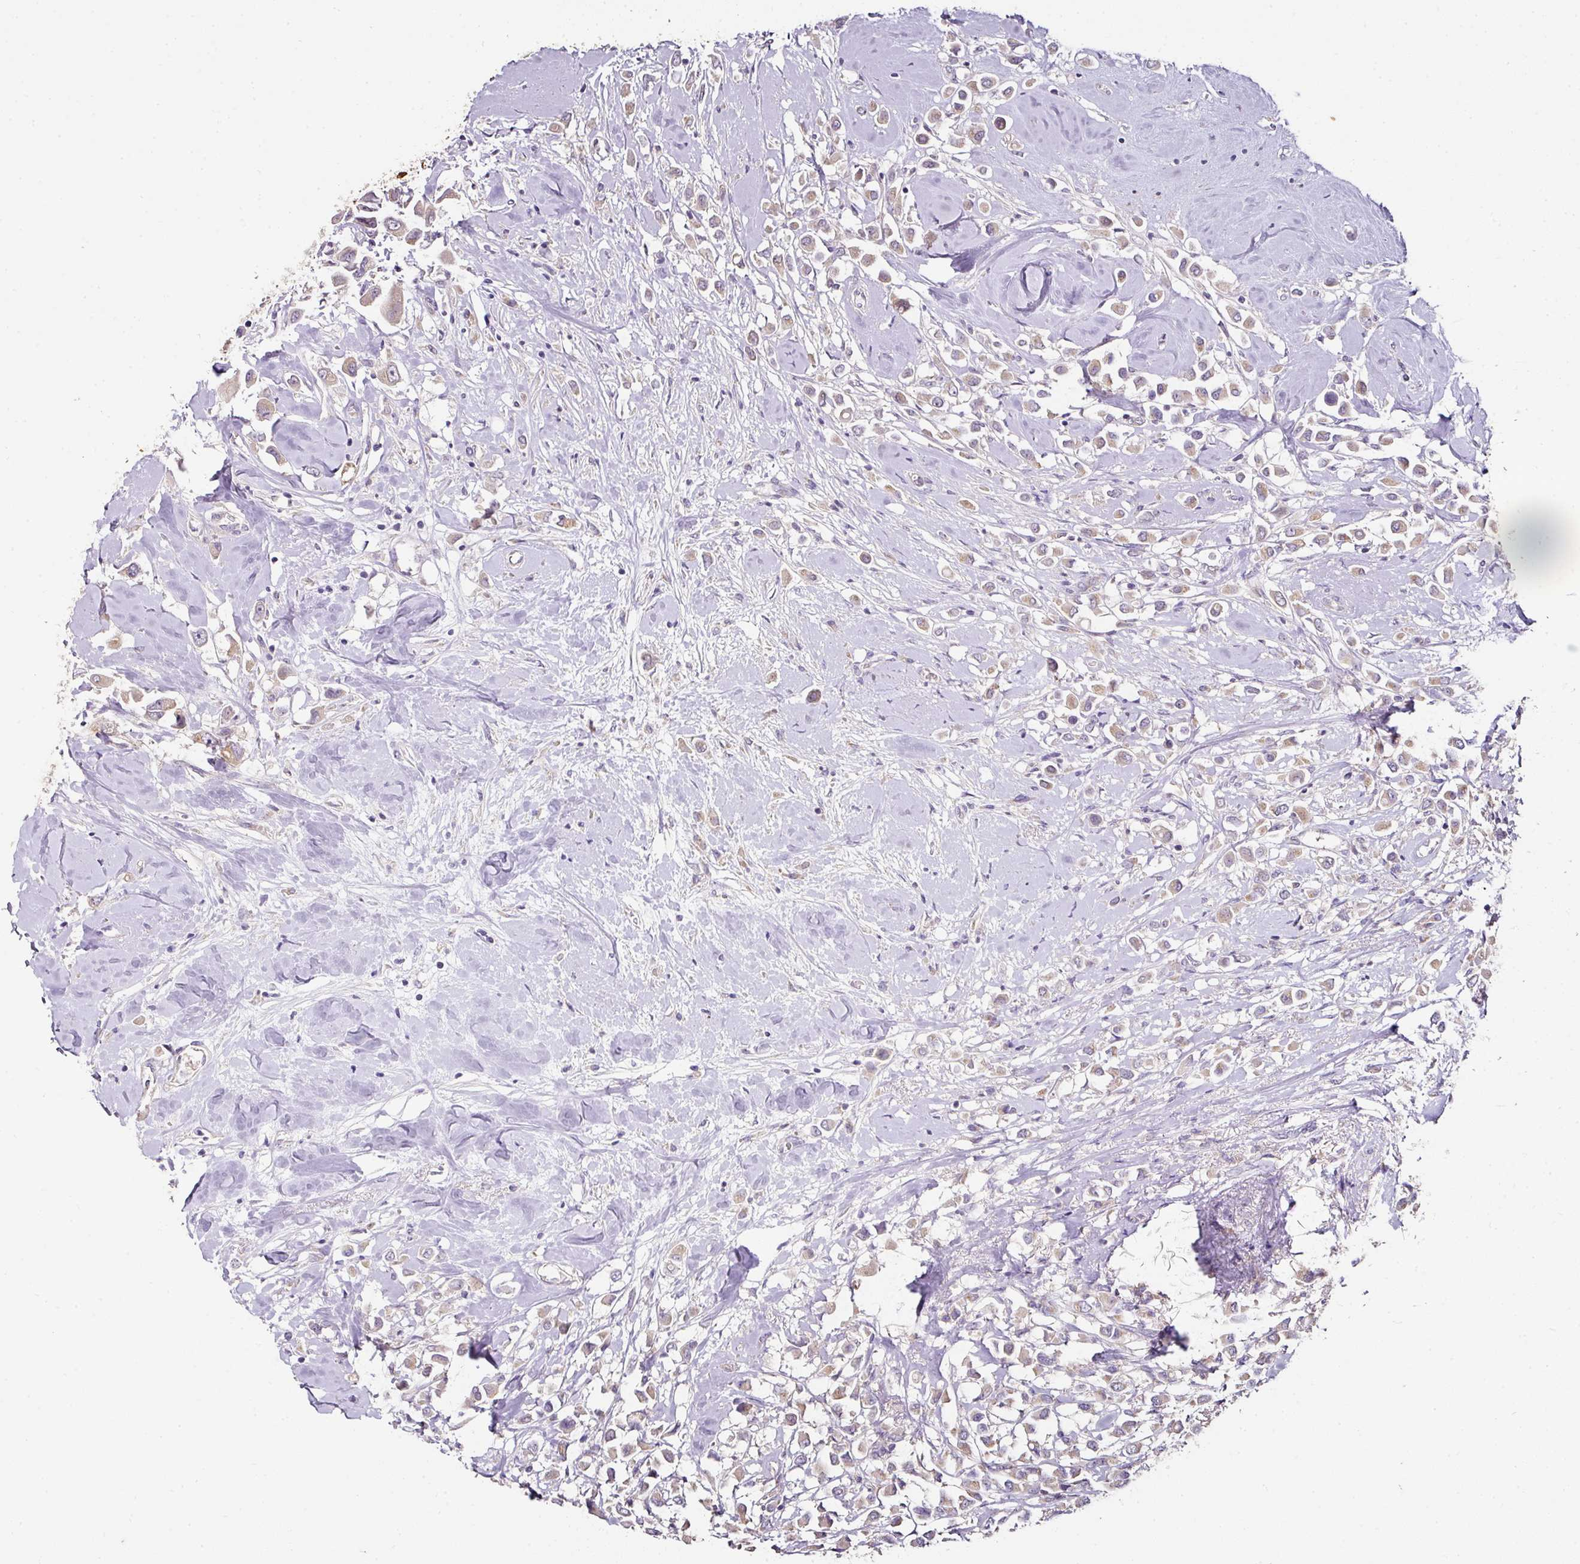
{"staining": {"intensity": "weak", "quantity": ">75%", "location": "cytoplasmic/membranous"}, "tissue": "breast cancer", "cell_type": "Tumor cells", "image_type": "cancer", "snomed": [{"axis": "morphology", "description": "Duct carcinoma"}, {"axis": "topography", "description": "Breast"}], "caption": "Tumor cells exhibit weak cytoplasmic/membranous staining in about >75% of cells in breast cancer.", "gene": "SKIC2", "patient": {"sex": "female", "age": 61}}